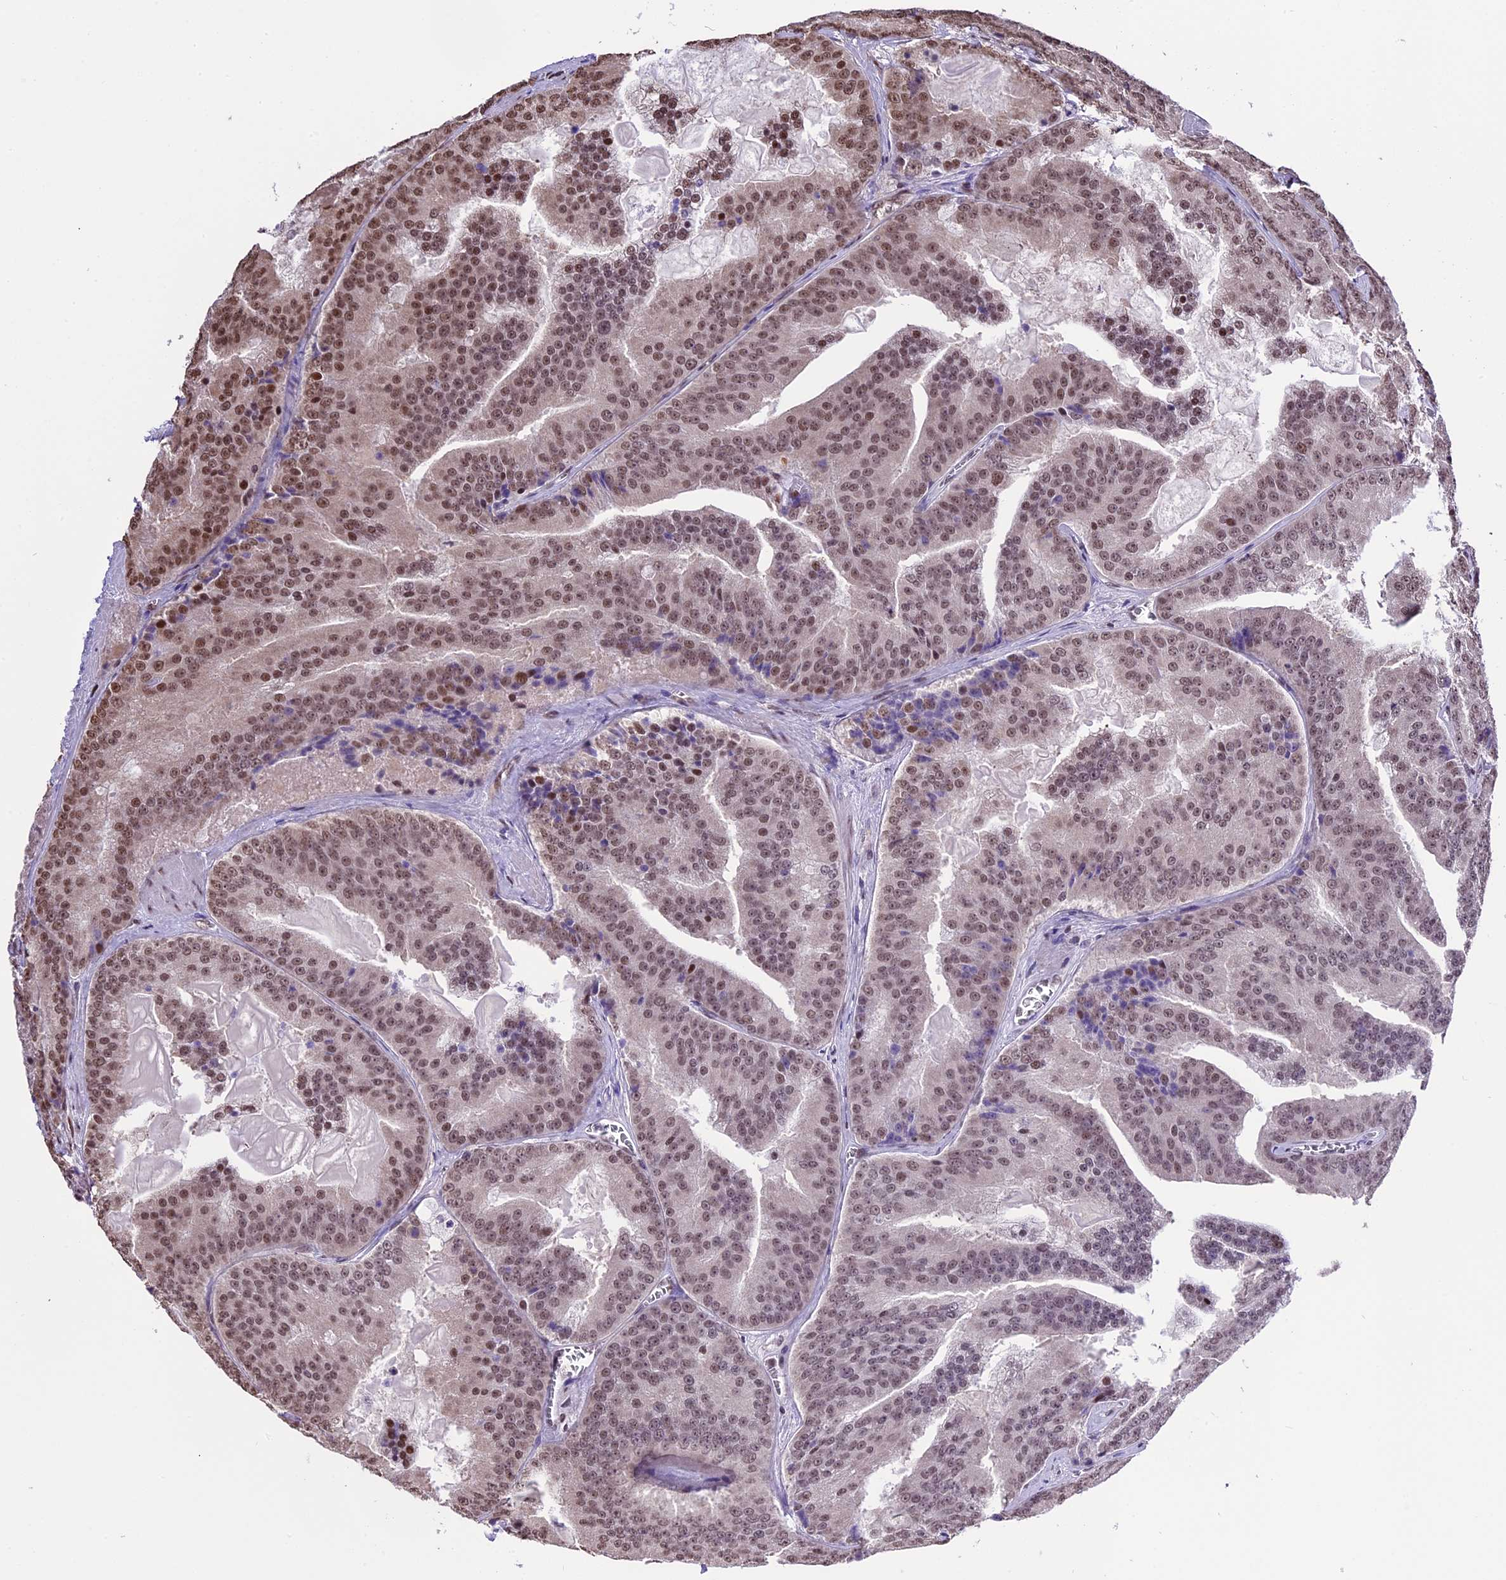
{"staining": {"intensity": "moderate", "quantity": ">75%", "location": "nuclear"}, "tissue": "prostate cancer", "cell_type": "Tumor cells", "image_type": "cancer", "snomed": [{"axis": "morphology", "description": "Adenocarcinoma, High grade"}, {"axis": "topography", "description": "Prostate"}], "caption": "About >75% of tumor cells in prostate adenocarcinoma (high-grade) reveal moderate nuclear protein staining as visualized by brown immunohistochemical staining.", "gene": "POLR3E", "patient": {"sex": "male", "age": 61}}